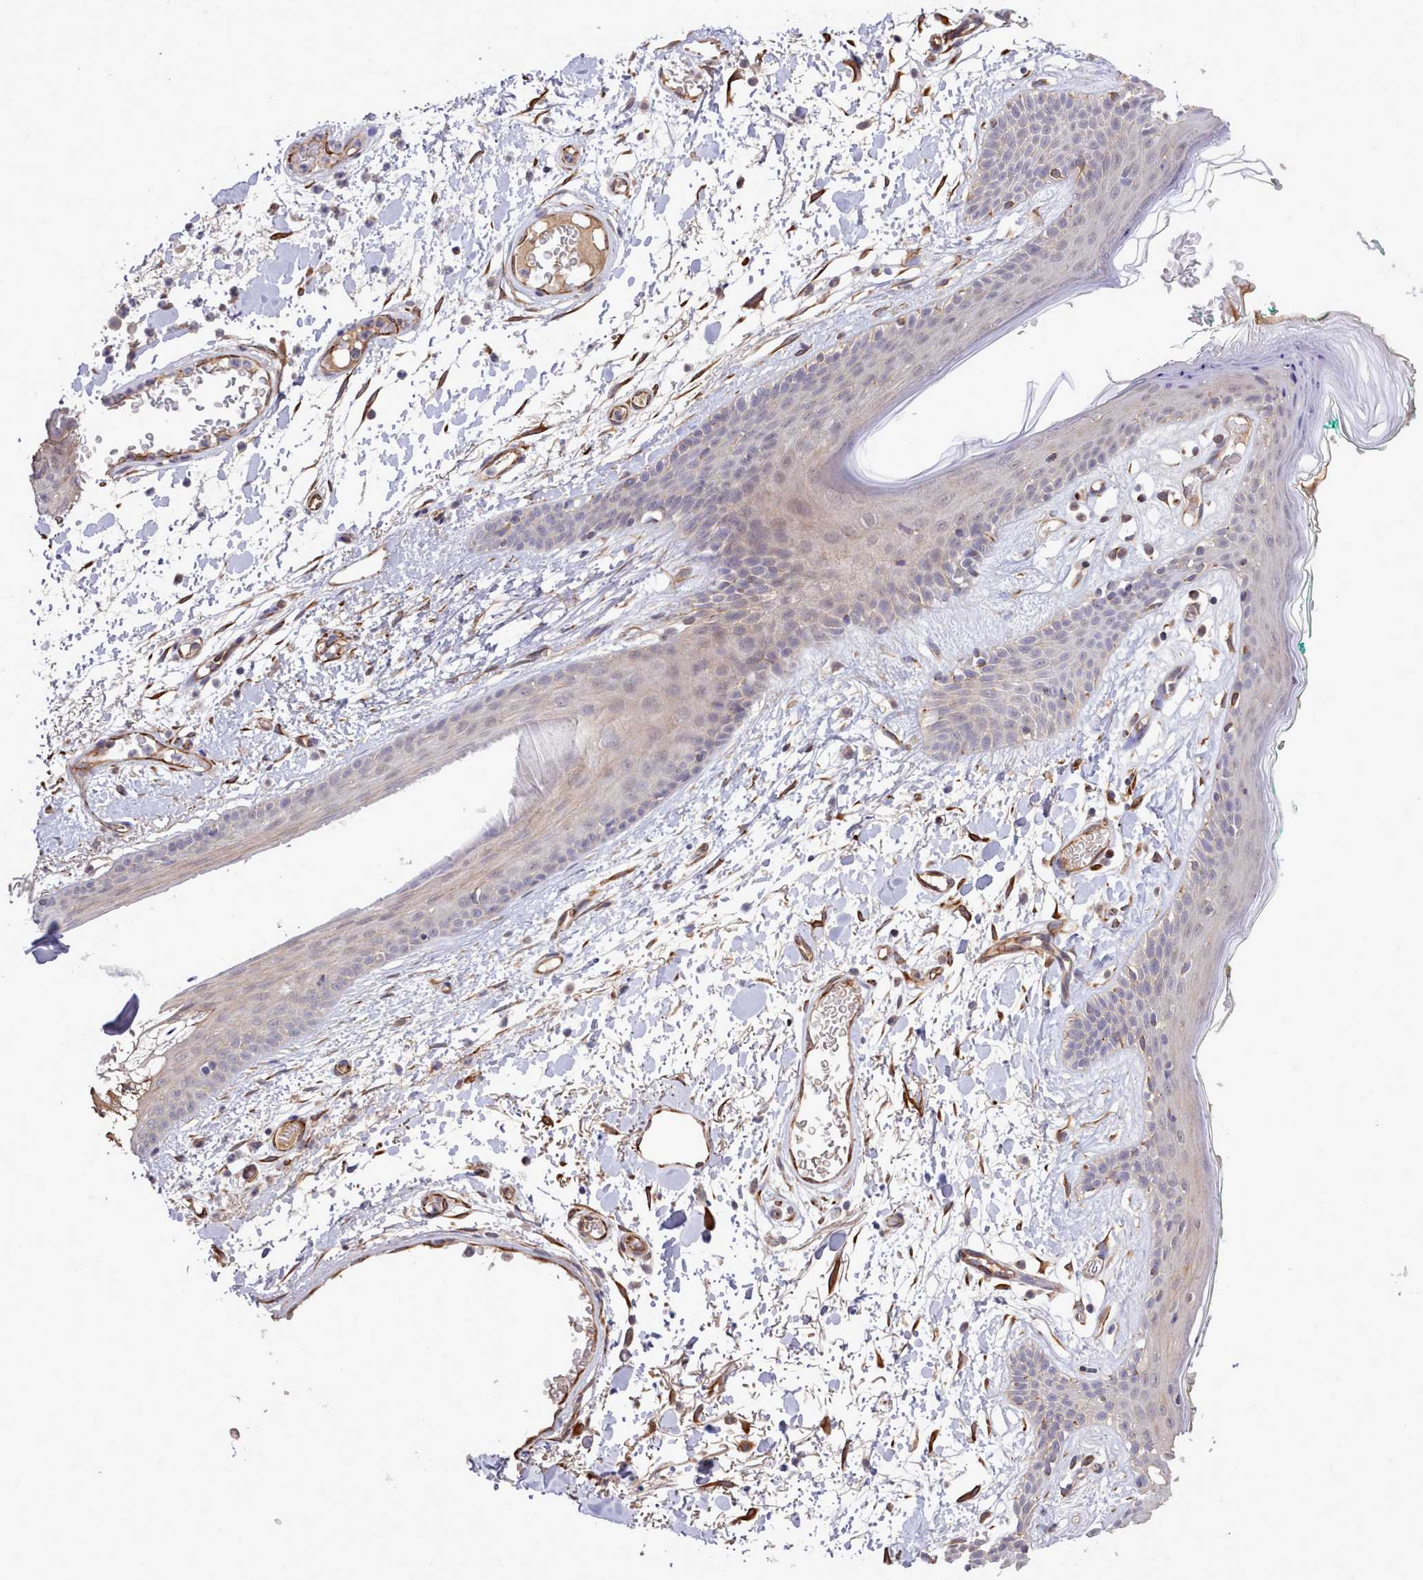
{"staining": {"intensity": "strong", "quantity": ">75%", "location": "cytoplasmic/membranous"}, "tissue": "skin", "cell_type": "Fibroblasts", "image_type": "normal", "snomed": [{"axis": "morphology", "description": "Normal tissue, NOS"}, {"axis": "topography", "description": "Skin"}], "caption": "Immunohistochemical staining of unremarkable human skin displays >75% levels of strong cytoplasmic/membranous protein expression in about >75% of fibroblasts. The staining was performed using DAB (3,3'-diaminobenzidine) to visualize the protein expression in brown, while the nuclei were stained in blue with hematoxylin (Magnification: 20x).", "gene": "ZC3H13", "patient": {"sex": "male", "age": 79}}